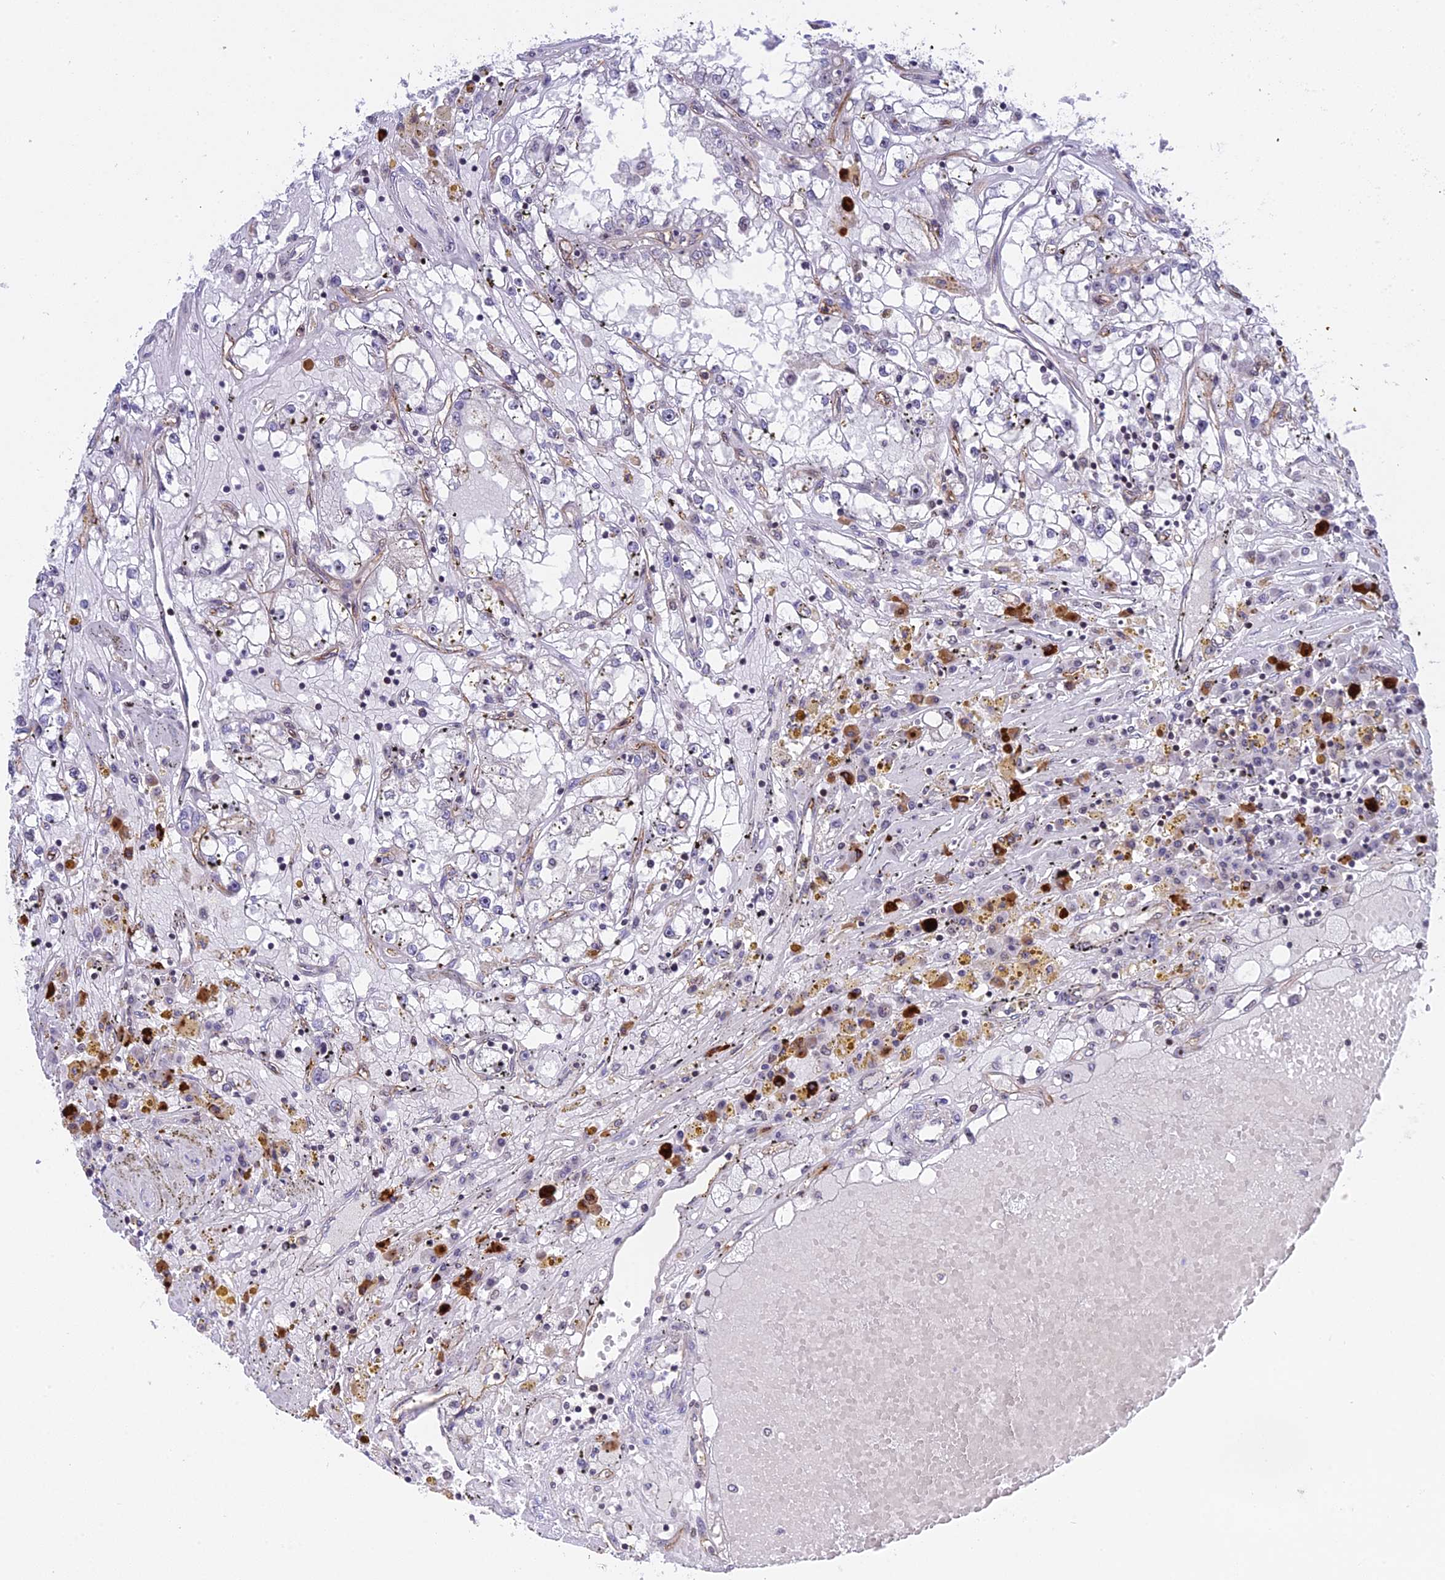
{"staining": {"intensity": "negative", "quantity": "none", "location": "none"}, "tissue": "renal cancer", "cell_type": "Tumor cells", "image_type": "cancer", "snomed": [{"axis": "morphology", "description": "Adenocarcinoma, NOS"}, {"axis": "topography", "description": "Kidney"}], "caption": "High power microscopy image of an IHC micrograph of adenocarcinoma (renal), revealing no significant expression in tumor cells.", "gene": "MPND", "patient": {"sex": "male", "age": 56}}